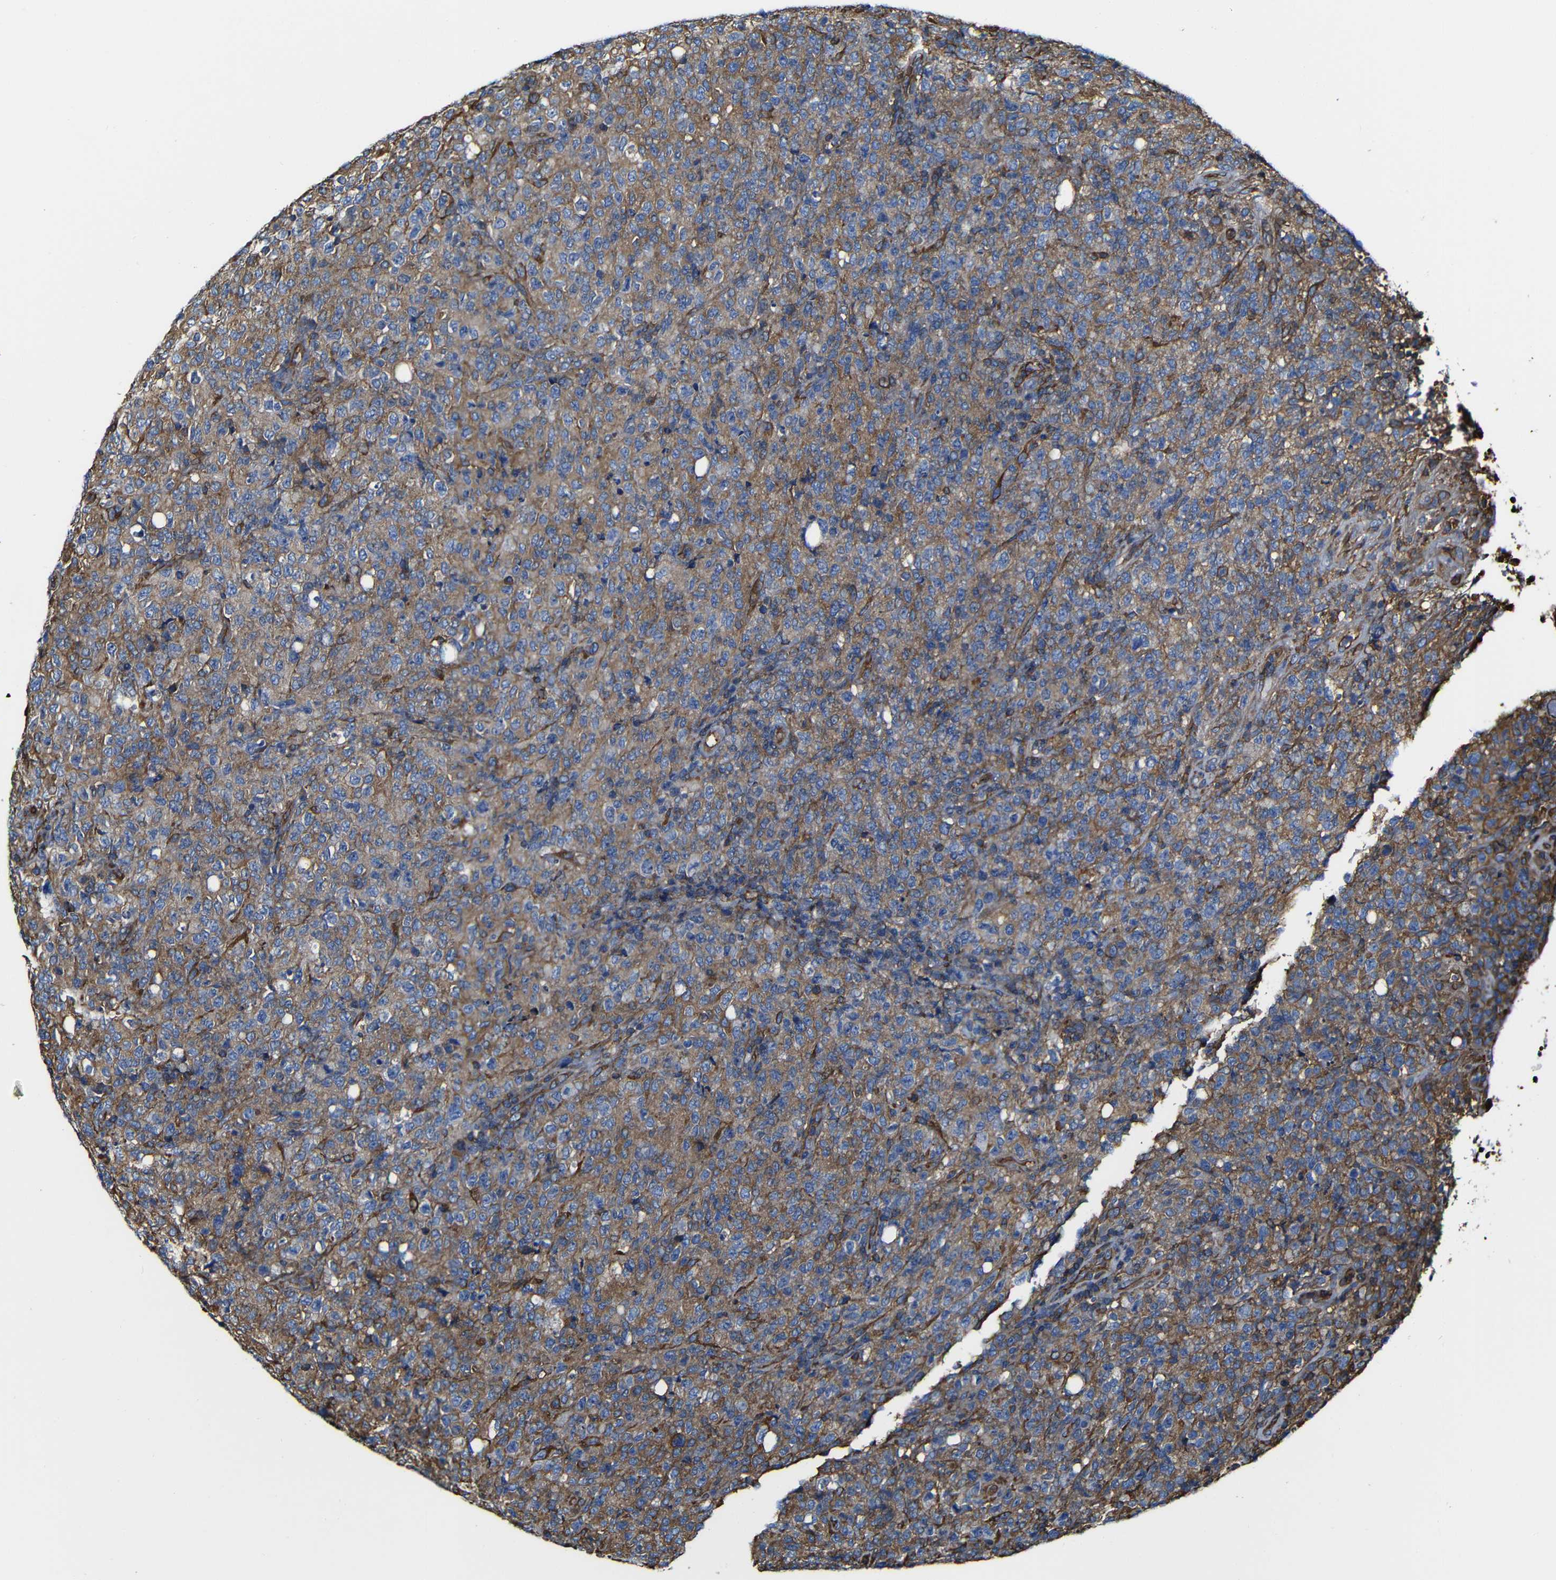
{"staining": {"intensity": "moderate", "quantity": ">75%", "location": "cytoplasmic/membranous"}, "tissue": "lymphoma", "cell_type": "Tumor cells", "image_type": "cancer", "snomed": [{"axis": "morphology", "description": "Malignant lymphoma, non-Hodgkin's type, High grade"}, {"axis": "topography", "description": "Tonsil"}], "caption": "Moderate cytoplasmic/membranous positivity for a protein is appreciated in approximately >75% of tumor cells of lymphoma using IHC.", "gene": "MSN", "patient": {"sex": "female", "age": 36}}